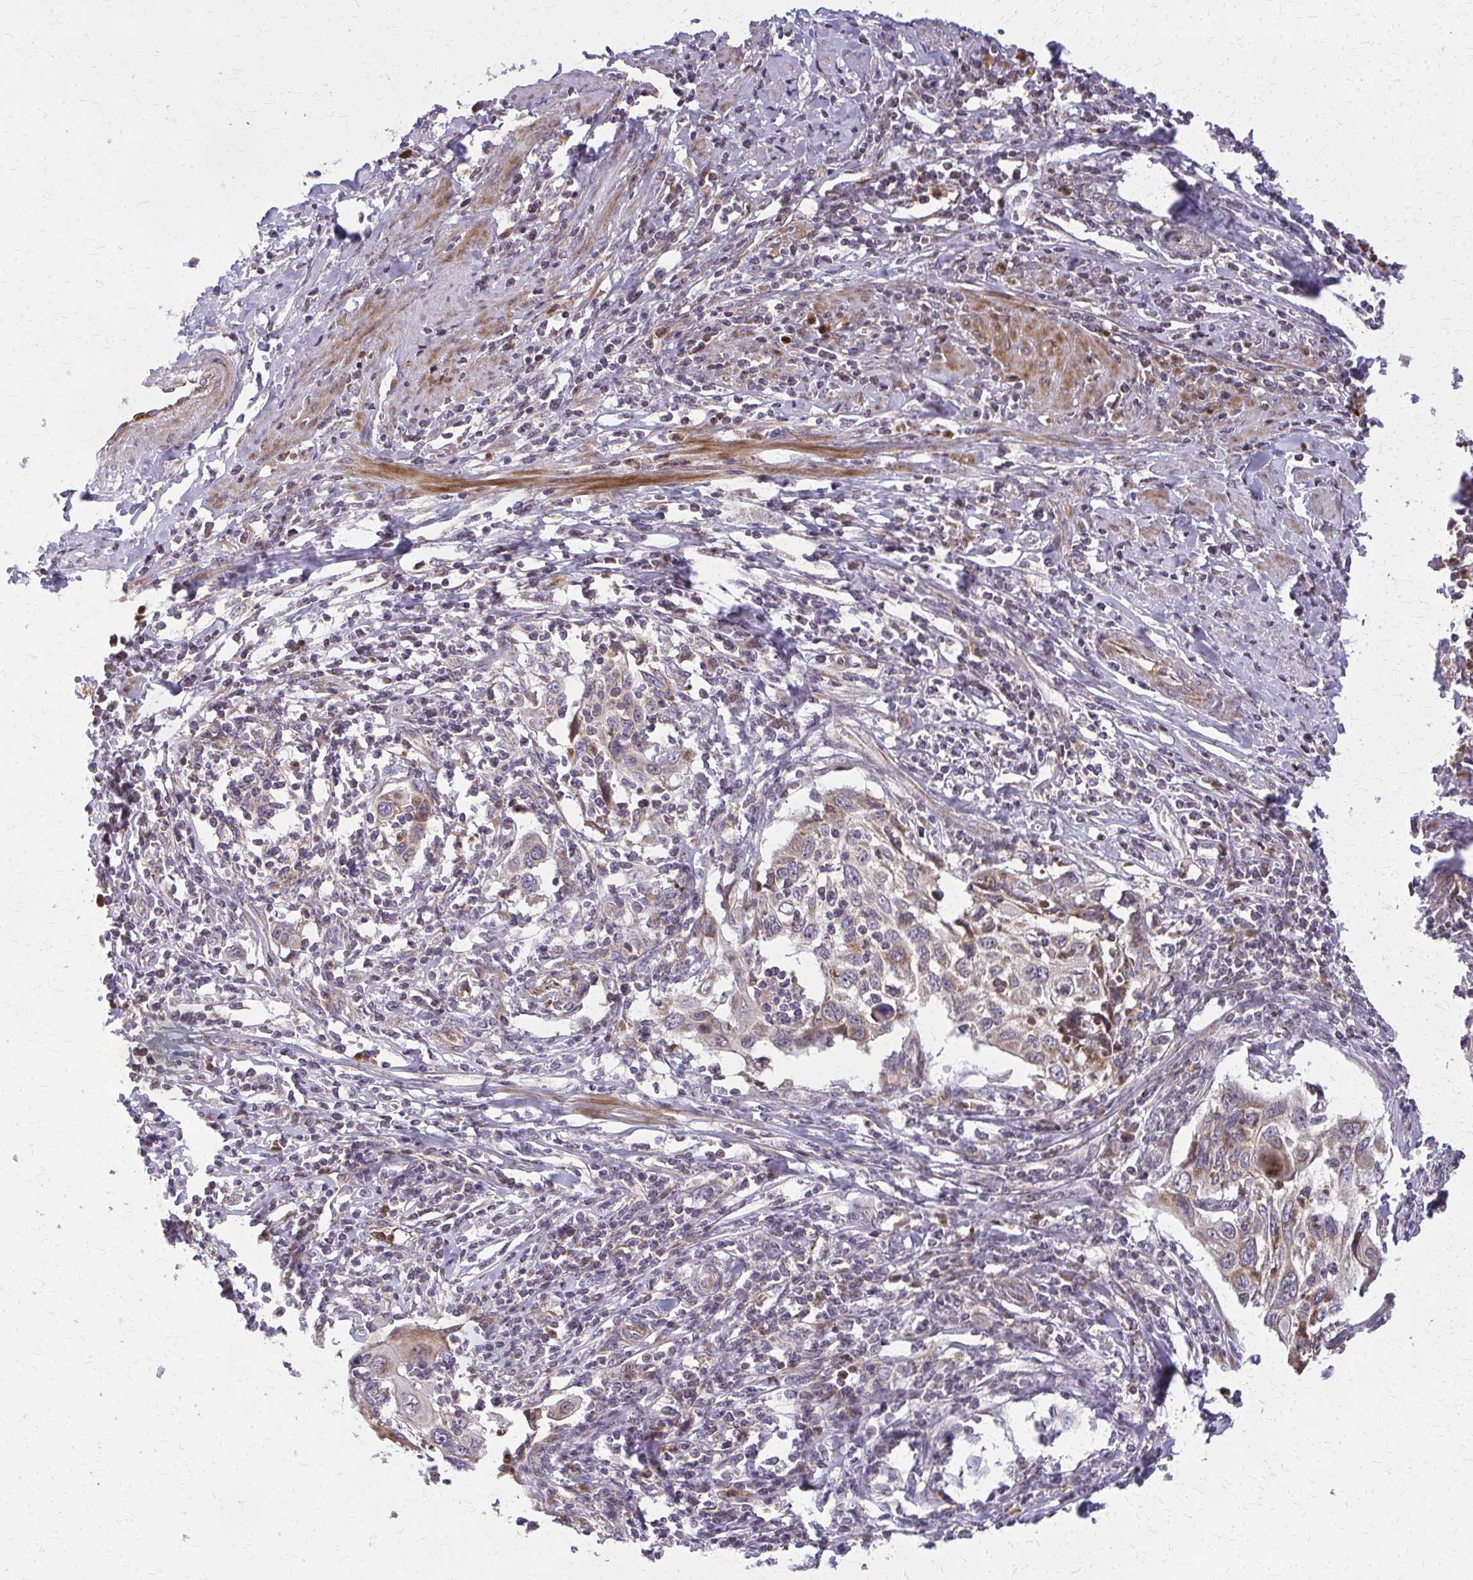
{"staining": {"intensity": "weak", "quantity": "<25%", "location": "cytoplasmic/membranous"}, "tissue": "cervical cancer", "cell_type": "Tumor cells", "image_type": "cancer", "snomed": [{"axis": "morphology", "description": "Squamous cell carcinoma, NOS"}, {"axis": "topography", "description": "Cervix"}], "caption": "Human cervical cancer (squamous cell carcinoma) stained for a protein using immunohistochemistry (IHC) exhibits no positivity in tumor cells.", "gene": "MCCC1", "patient": {"sex": "female", "age": 70}}